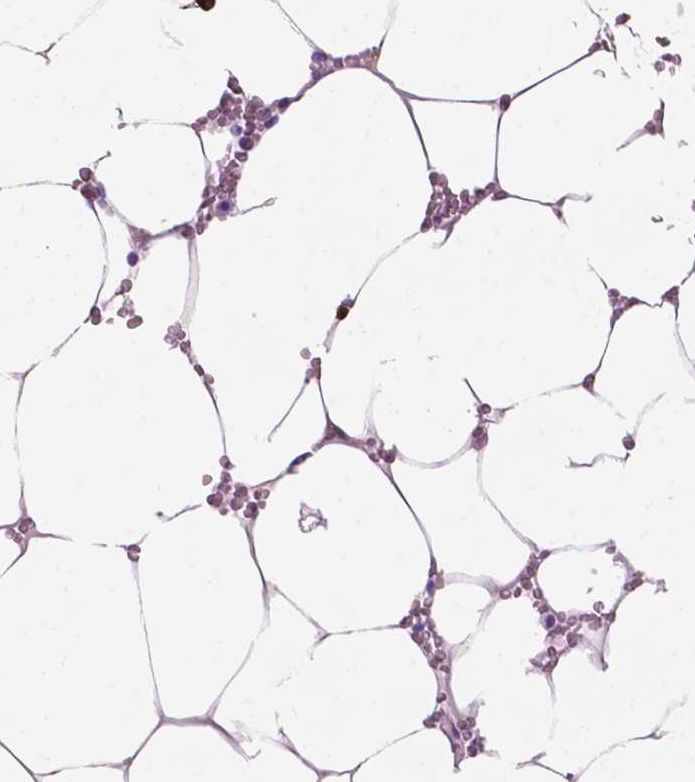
{"staining": {"intensity": "negative", "quantity": "none", "location": "none"}, "tissue": "bone marrow", "cell_type": "Hematopoietic cells", "image_type": "normal", "snomed": [{"axis": "morphology", "description": "Normal tissue, NOS"}, {"axis": "topography", "description": "Bone marrow"}], "caption": "The immunohistochemistry (IHC) photomicrograph has no significant positivity in hematopoietic cells of bone marrow. (DAB immunohistochemistry (IHC) visualized using brightfield microscopy, high magnification).", "gene": "EPPK1", "patient": {"sex": "female", "age": 52}}